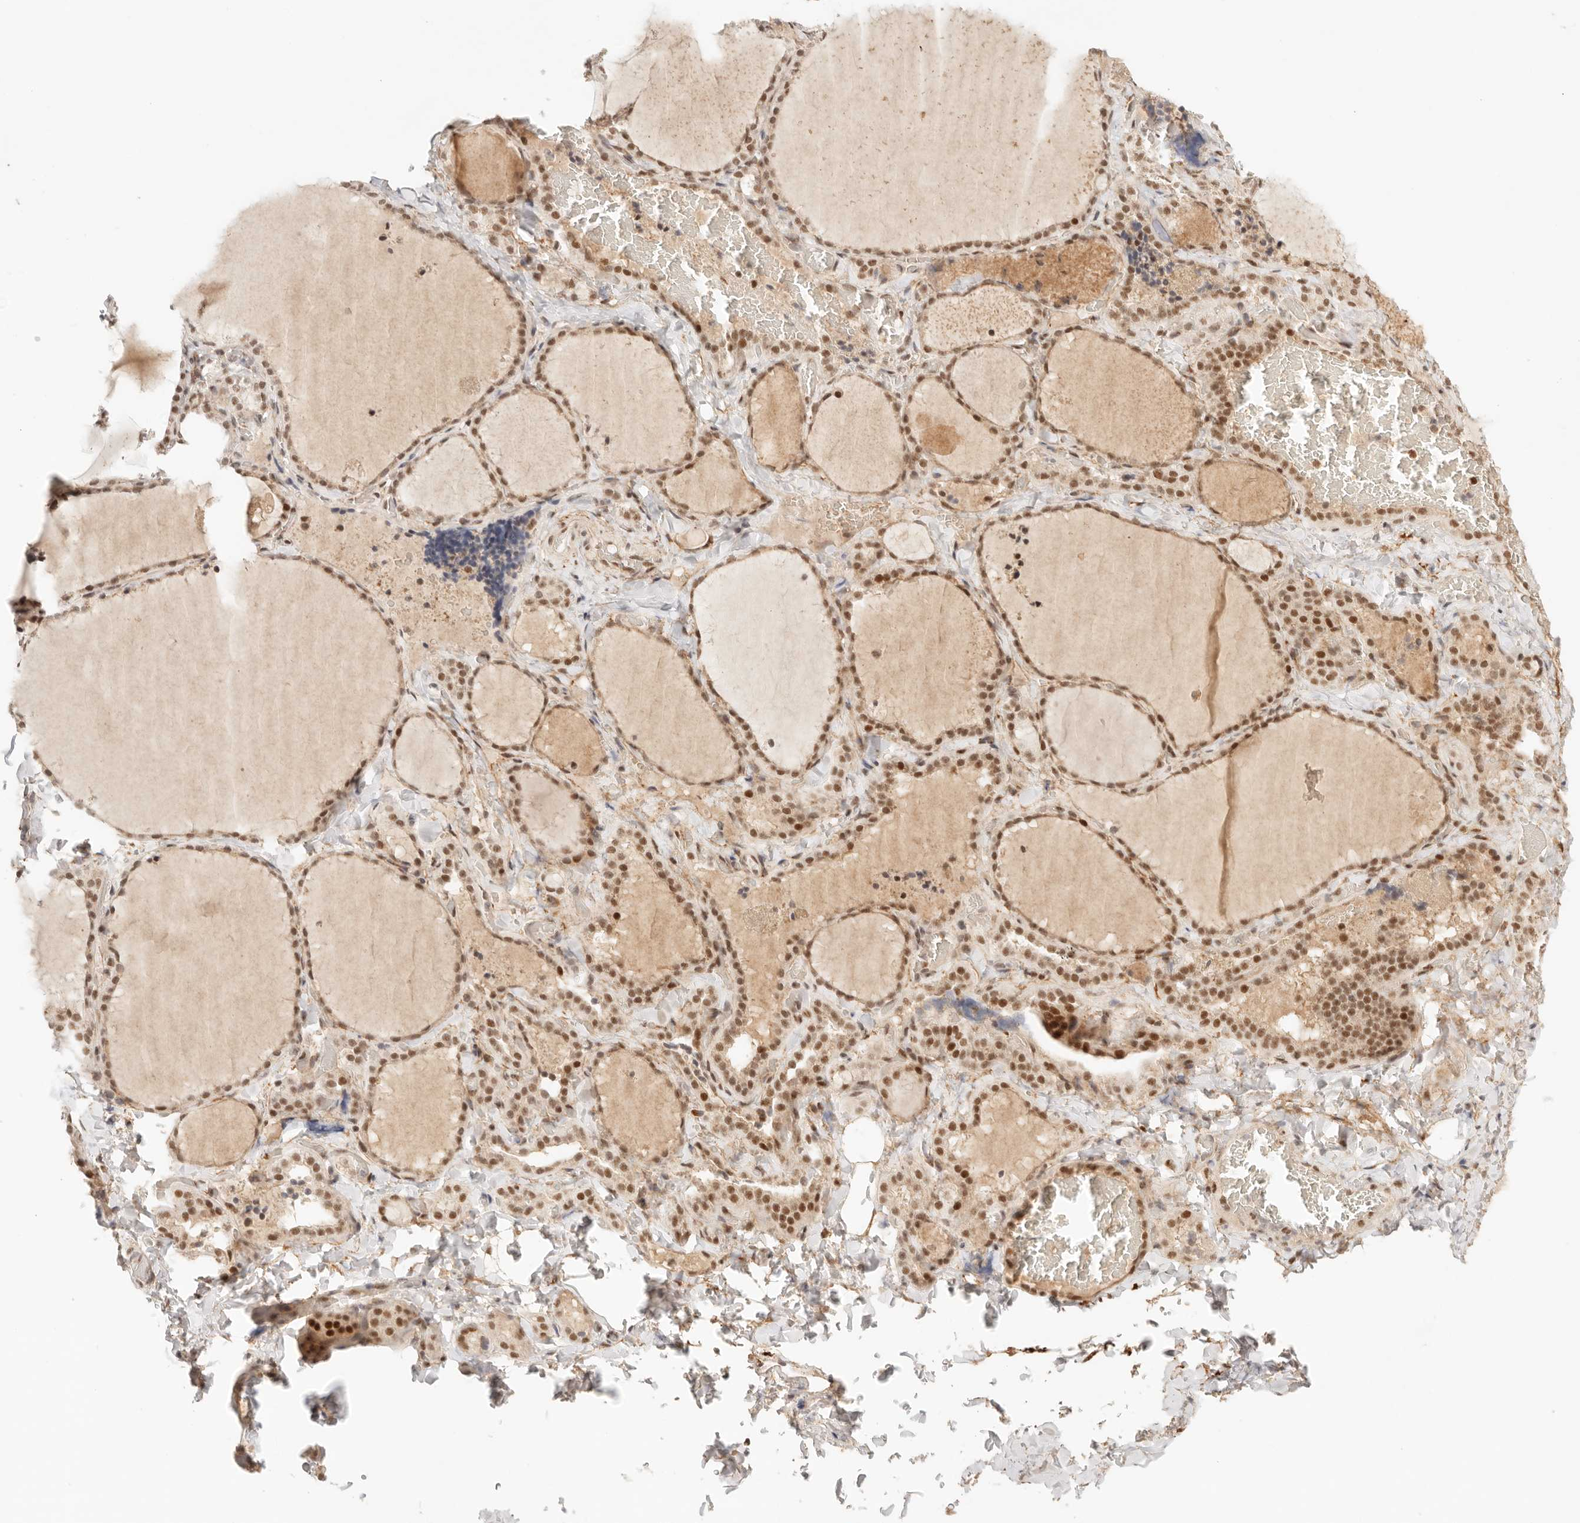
{"staining": {"intensity": "moderate", "quantity": ">75%", "location": "nuclear"}, "tissue": "thyroid gland", "cell_type": "Glandular cells", "image_type": "normal", "snomed": [{"axis": "morphology", "description": "Normal tissue, NOS"}, {"axis": "topography", "description": "Thyroid gland"}], "caption": "DAB immunohistochemical staining of unremarkable thyroid gland reveals moderate nuclear protein staining in about >75% of glandular cells.", "gene": "GTF2E2", "patient": {"sex": "female", "age": 22}}